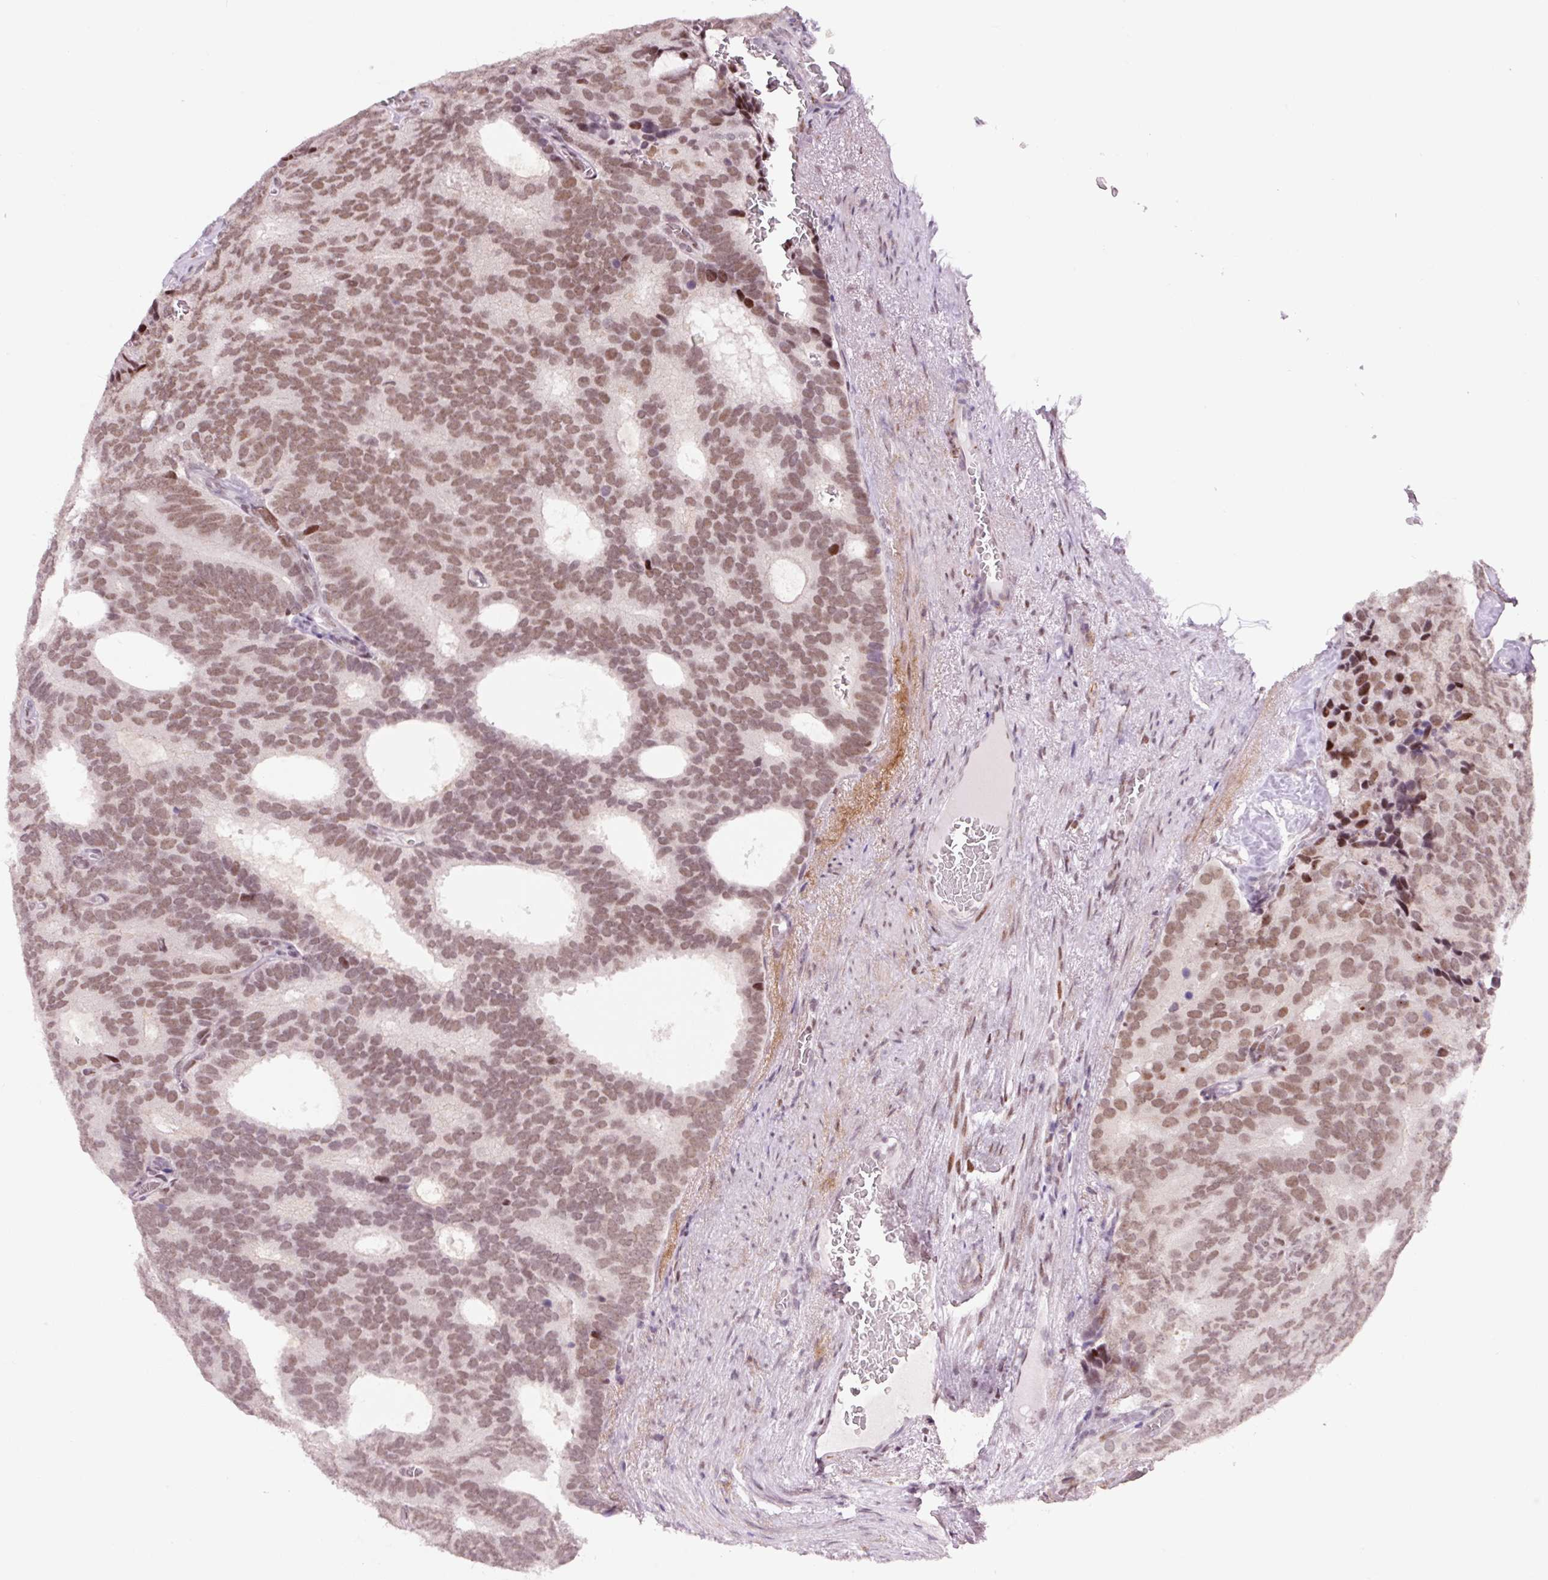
{"staining": {"intensity": "moderate", "quantity": ">75%", "location": "nuclear"}, "tissue": "prostate cancer", "cell_type": "Tumor cells", "image_type": "cancer", "snomed": [{"axis": "morphology", "description": "Adenocarcinoma, Low grade"}, {"axis": "topography", "description": "Prostate"}], "caption": "A histopathology image of low-grade adenocarcinoma (prostate) stained for a protein demonstrates moderate nuclear brown staining in tumor cells.", "gene": "CCNL2", "patient": {"sex": "male", "age": 71}}